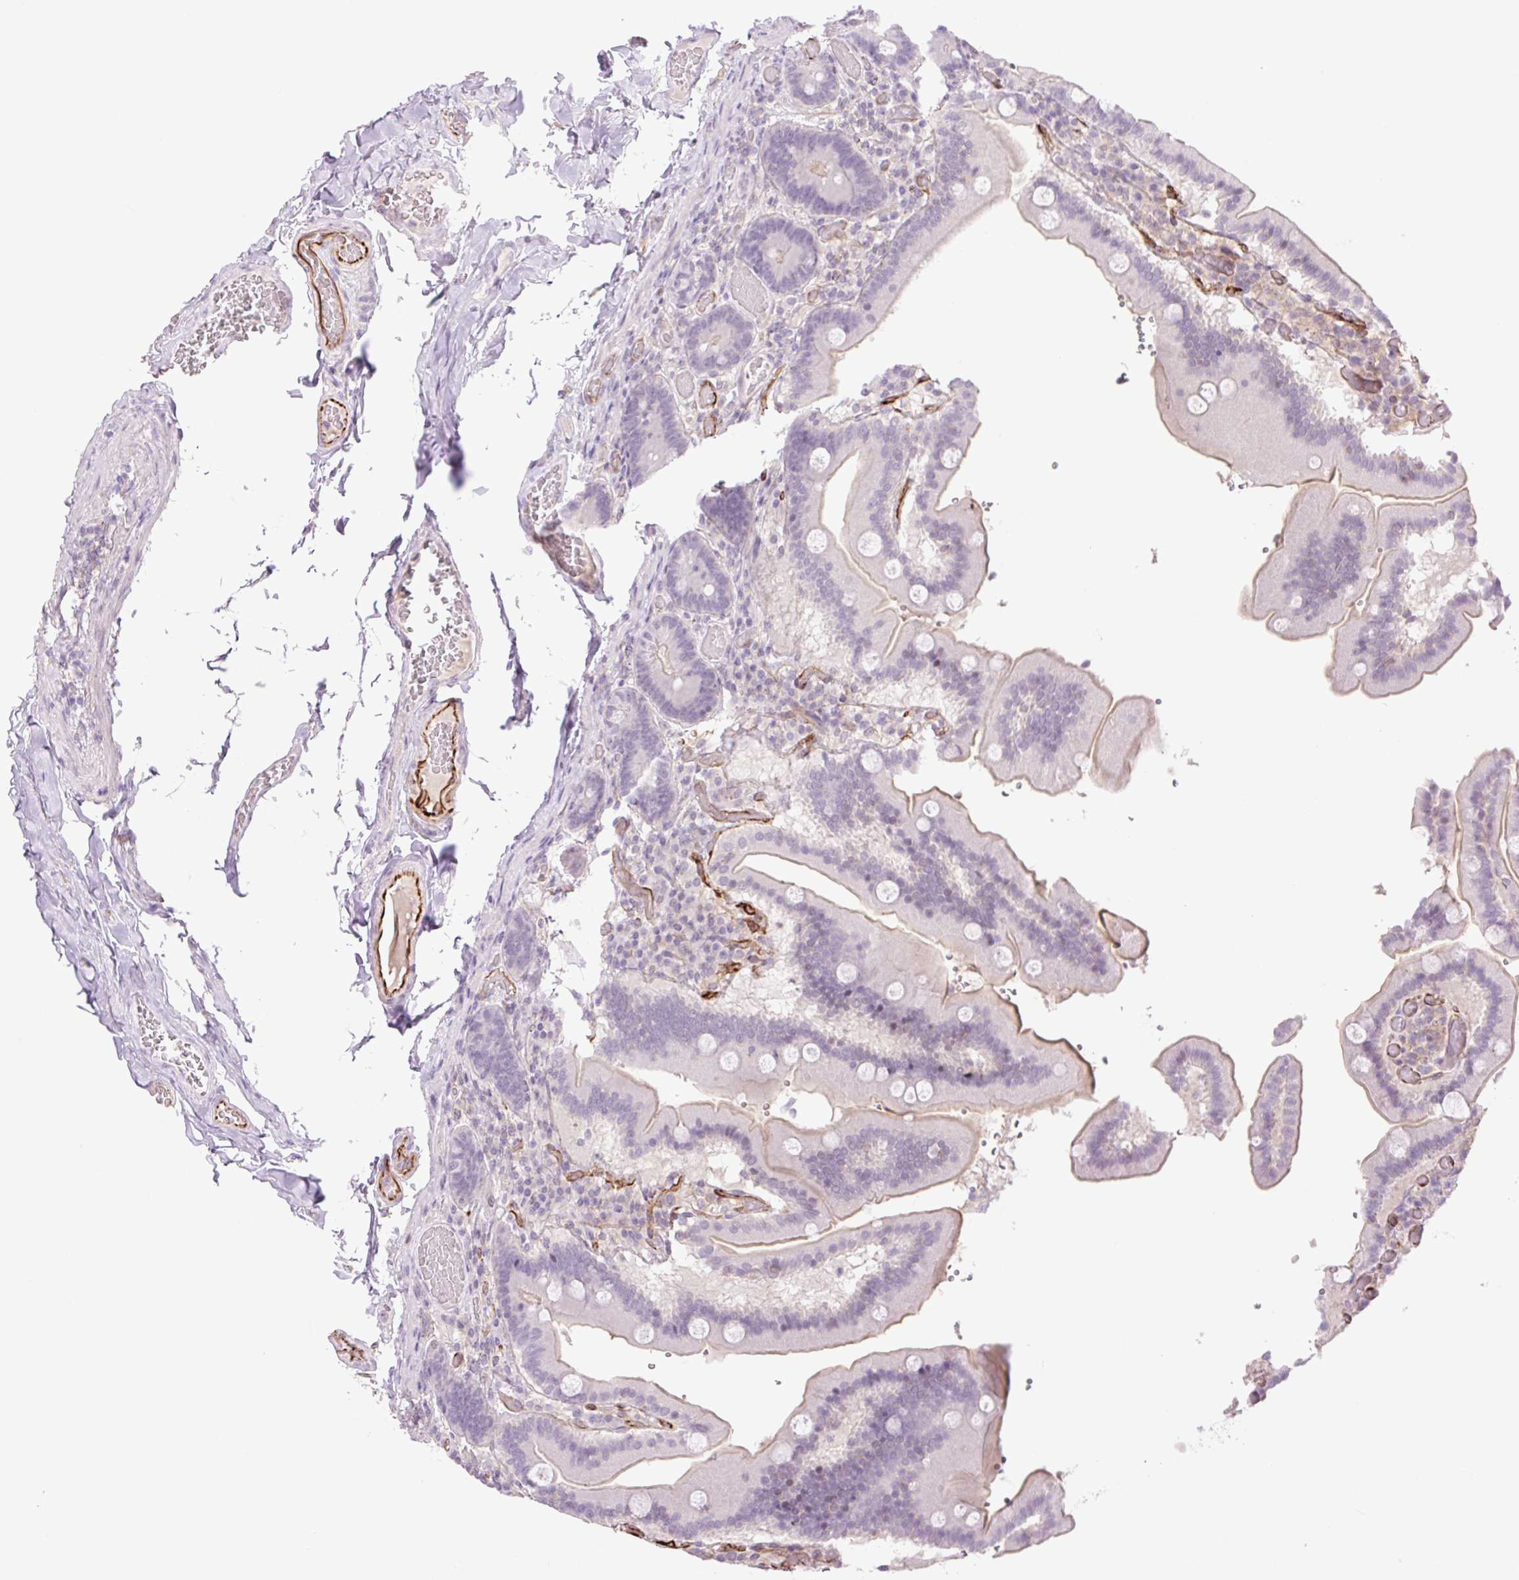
{"staining": {"intensity": "moderate", "quantity": "<25%", "location": "cytoplasmic/membranous"}, "tissue": "duodenum", "cell_type": "Glandular cells", "image_type": "normal", "snomed": [{"axis": "morphology", "description": "Normal tissue, NOS"}, {"axis": "topography", "description": "Duodenum"}], "caption": "Brown immunohistochemical staining in benign duodenum demonstrates moderate cytoplasmic/membranous staining in approximately <25% of glandular cells. (brown staining indicates protein expression, while blue staining denotes nuclei).", "gene": "ZFYVE21", "patient": {"sex": "female", "age": 62}}